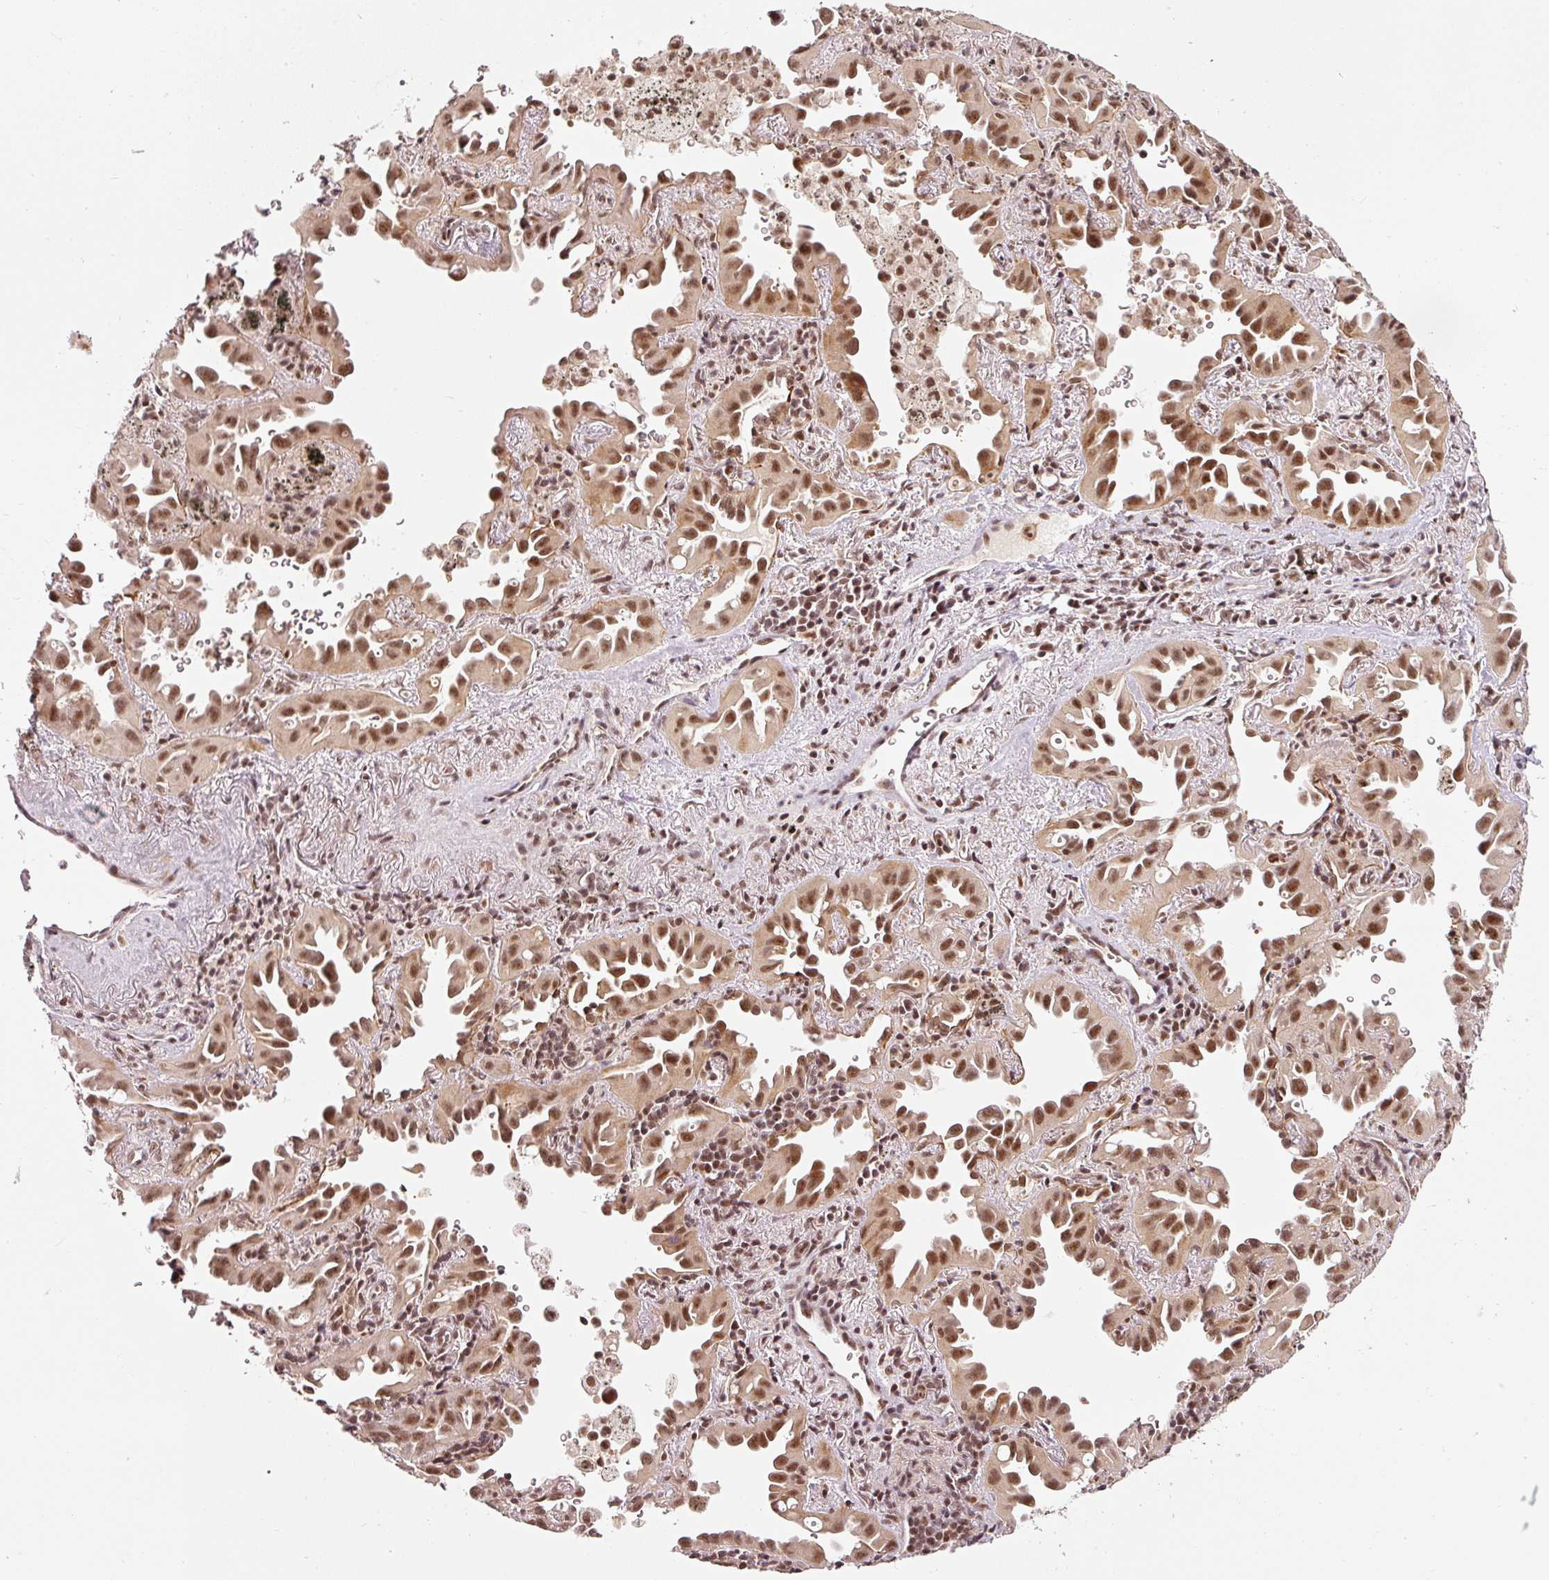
{"staining": {"intensity": "moderate", "quantity": ">75%", "location": "nuclear"}, "tissue": "lung cancer", "cell_type": "Tumor cells", "image_type": "cancer", "snomed": [{"axis": "morphology", "description": "Adenocarcinoma, NOS"}, {"axis": "topography", "description": "Lung"}], "caption": "An IHC image of tumor tissue is shown. Protein staining in brown highlights moderate nuclear positivity in lung cancer (adenocarcinoma) within tumor cells. Nuclei are stained in blue.", "gene": "THOC6", "patient": {"sex": "male", "age": 68}}